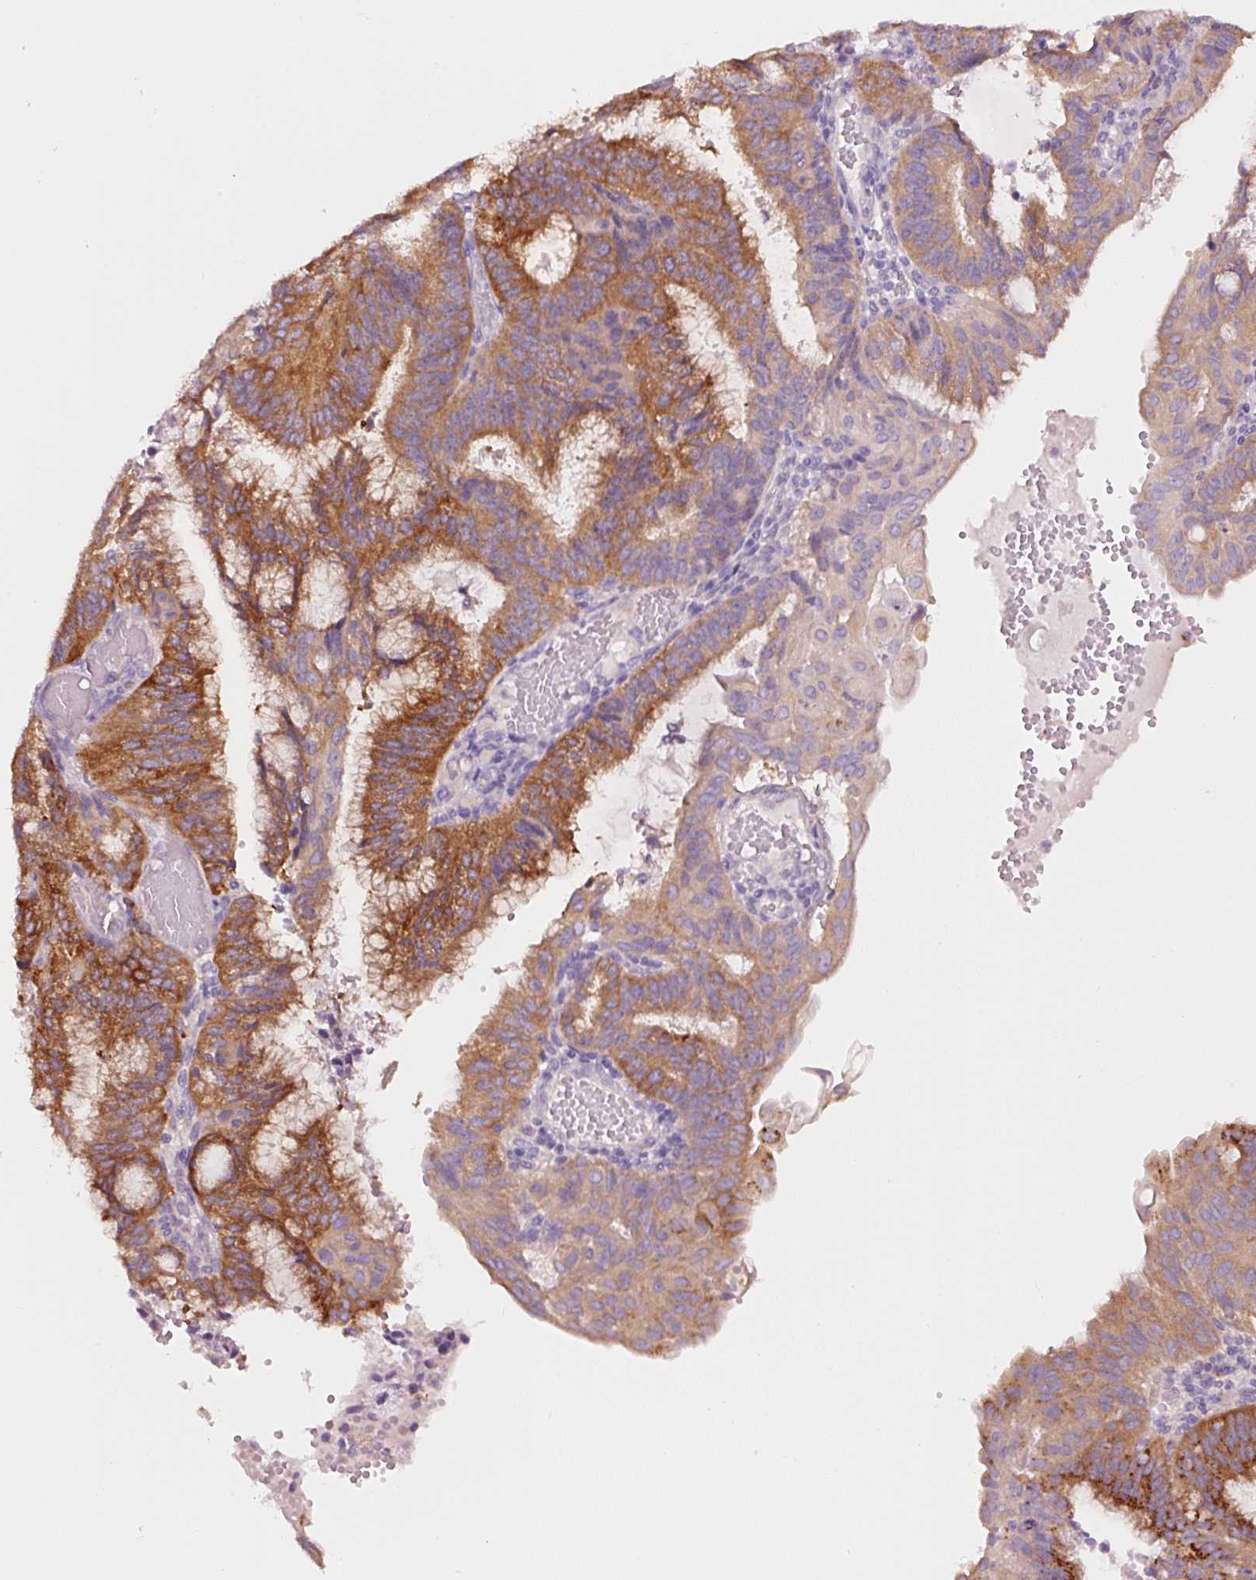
{"staining": {"intensity": "strong", "quantity": "25%-75%", "location": "cytoplasmic/membranous"}, "tissue": "endometrial cancer", "cell_type": "Tumor cells", "image_type": "cancer", "snomed": [{"axis": "morphology", "description": "Adenocarcinoma, NOS"}, {"axis": "topography", "description": "Endometrium"}], "caption": "A brown stain labels strong cytoplasmic/membranous expression of a protein in human endometrial cancer tumor cells. (DAB (3,3'-diaminobenzidine) IHC with brightfield microscopy, high magnification).", "gene": "PDXDC1", "patient": {"sex": "female", "age": 49}}